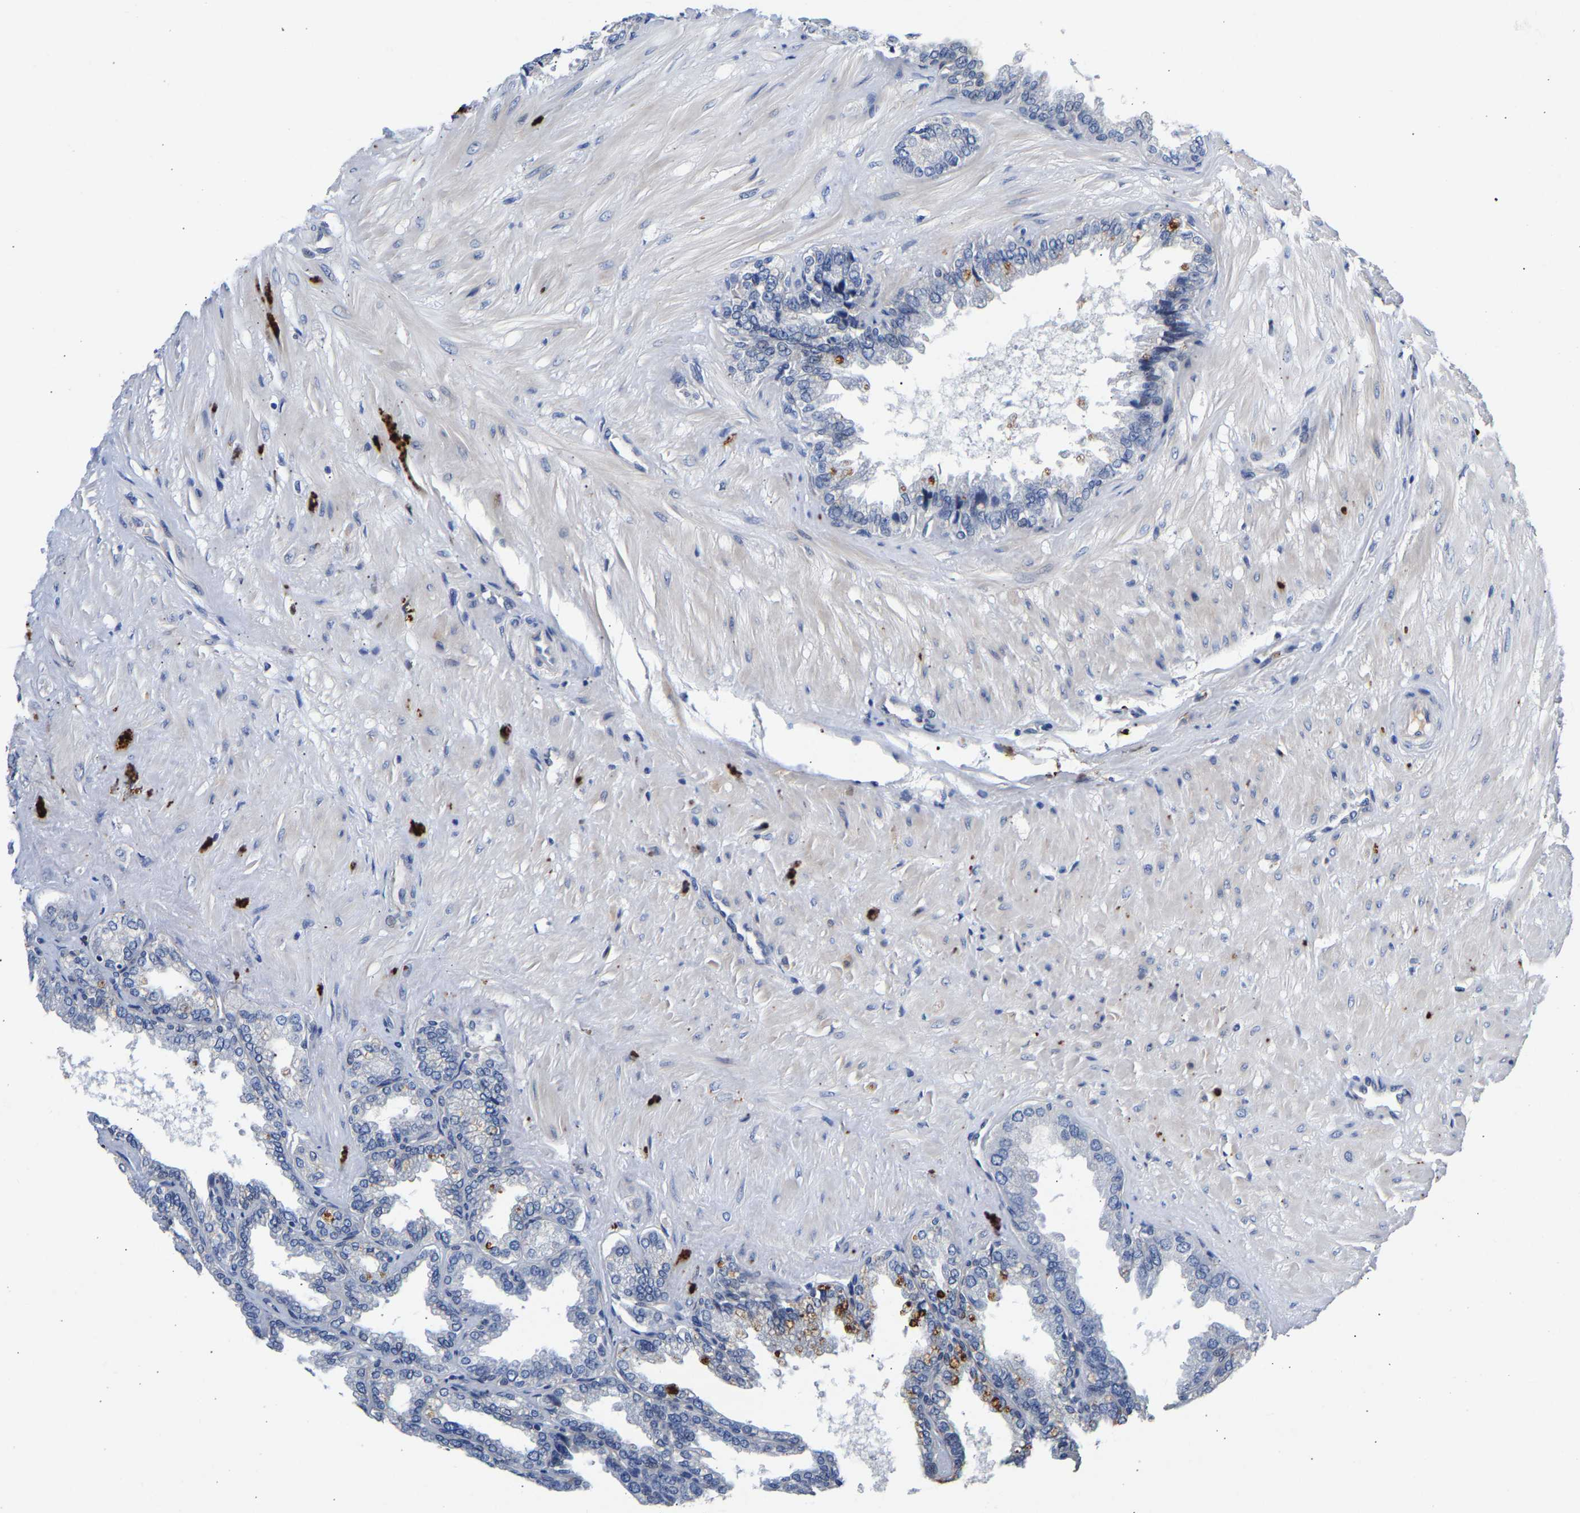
{"staining": {"intensity": "negative", "quantity": "none", "location": "none"}, "tissue": "seminal vesicle", "cell_type": "Glandular cells", "image_type": "normal", "snomed": [{"axis": "morphology", "description": "Normal tissue, NOS"}, {"axis": "topography", "description": "Seminal veicle"}], "caption": "Seminal vesicle was stained to show a protein in brown. There is no significant positivity in glandular cells. (Brightfield microscopy of DAB IHC at high magnification).", "gene": "CCDC6", "patient": {"sex": "male", "age": 46}}